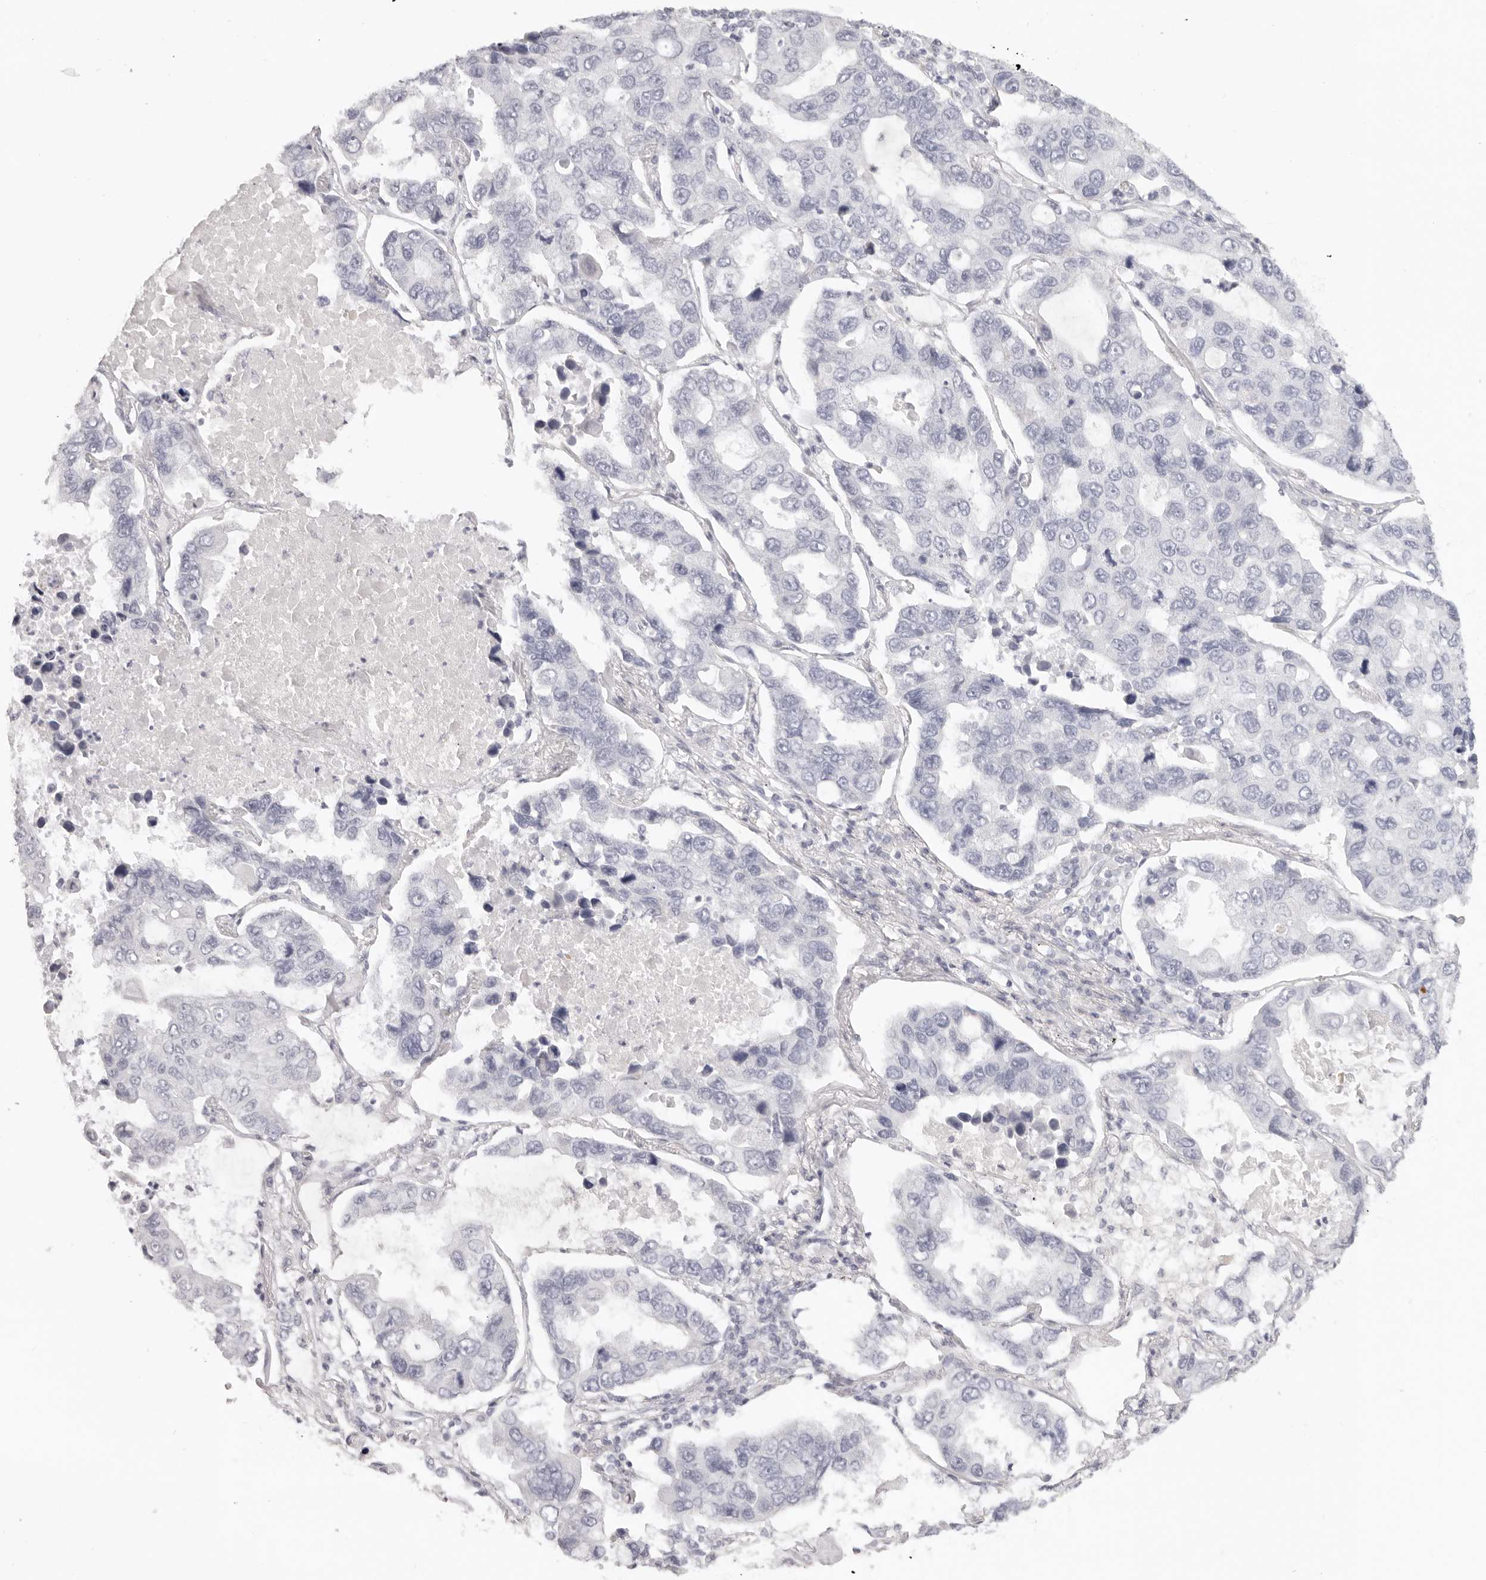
{"staining": {"intensity": "negative", "quantity": "none", "location": "none"}, "tissue": "lung cancer", "cell_type": "Tumor cells", "image_type": "cancer", "snomed": [{"axis": "morphology", "description": "Adenocarcinoma, NOS"}, {"axis": "topography", "description": "Lung"}], "caption": "This image is of adenocarcinoma (lung) stained with IHC to label a protein in brown with the nuclei are counter-stained blue. There is no staining in tumor cells. Brightfield microscopy of immunohistochemistry (IHC) stained with DAB (brown) and hematoxylin (blue), captured at high magnification.", "gene": "RXFP1", "patient": {"sex": "male", "age": 64}}